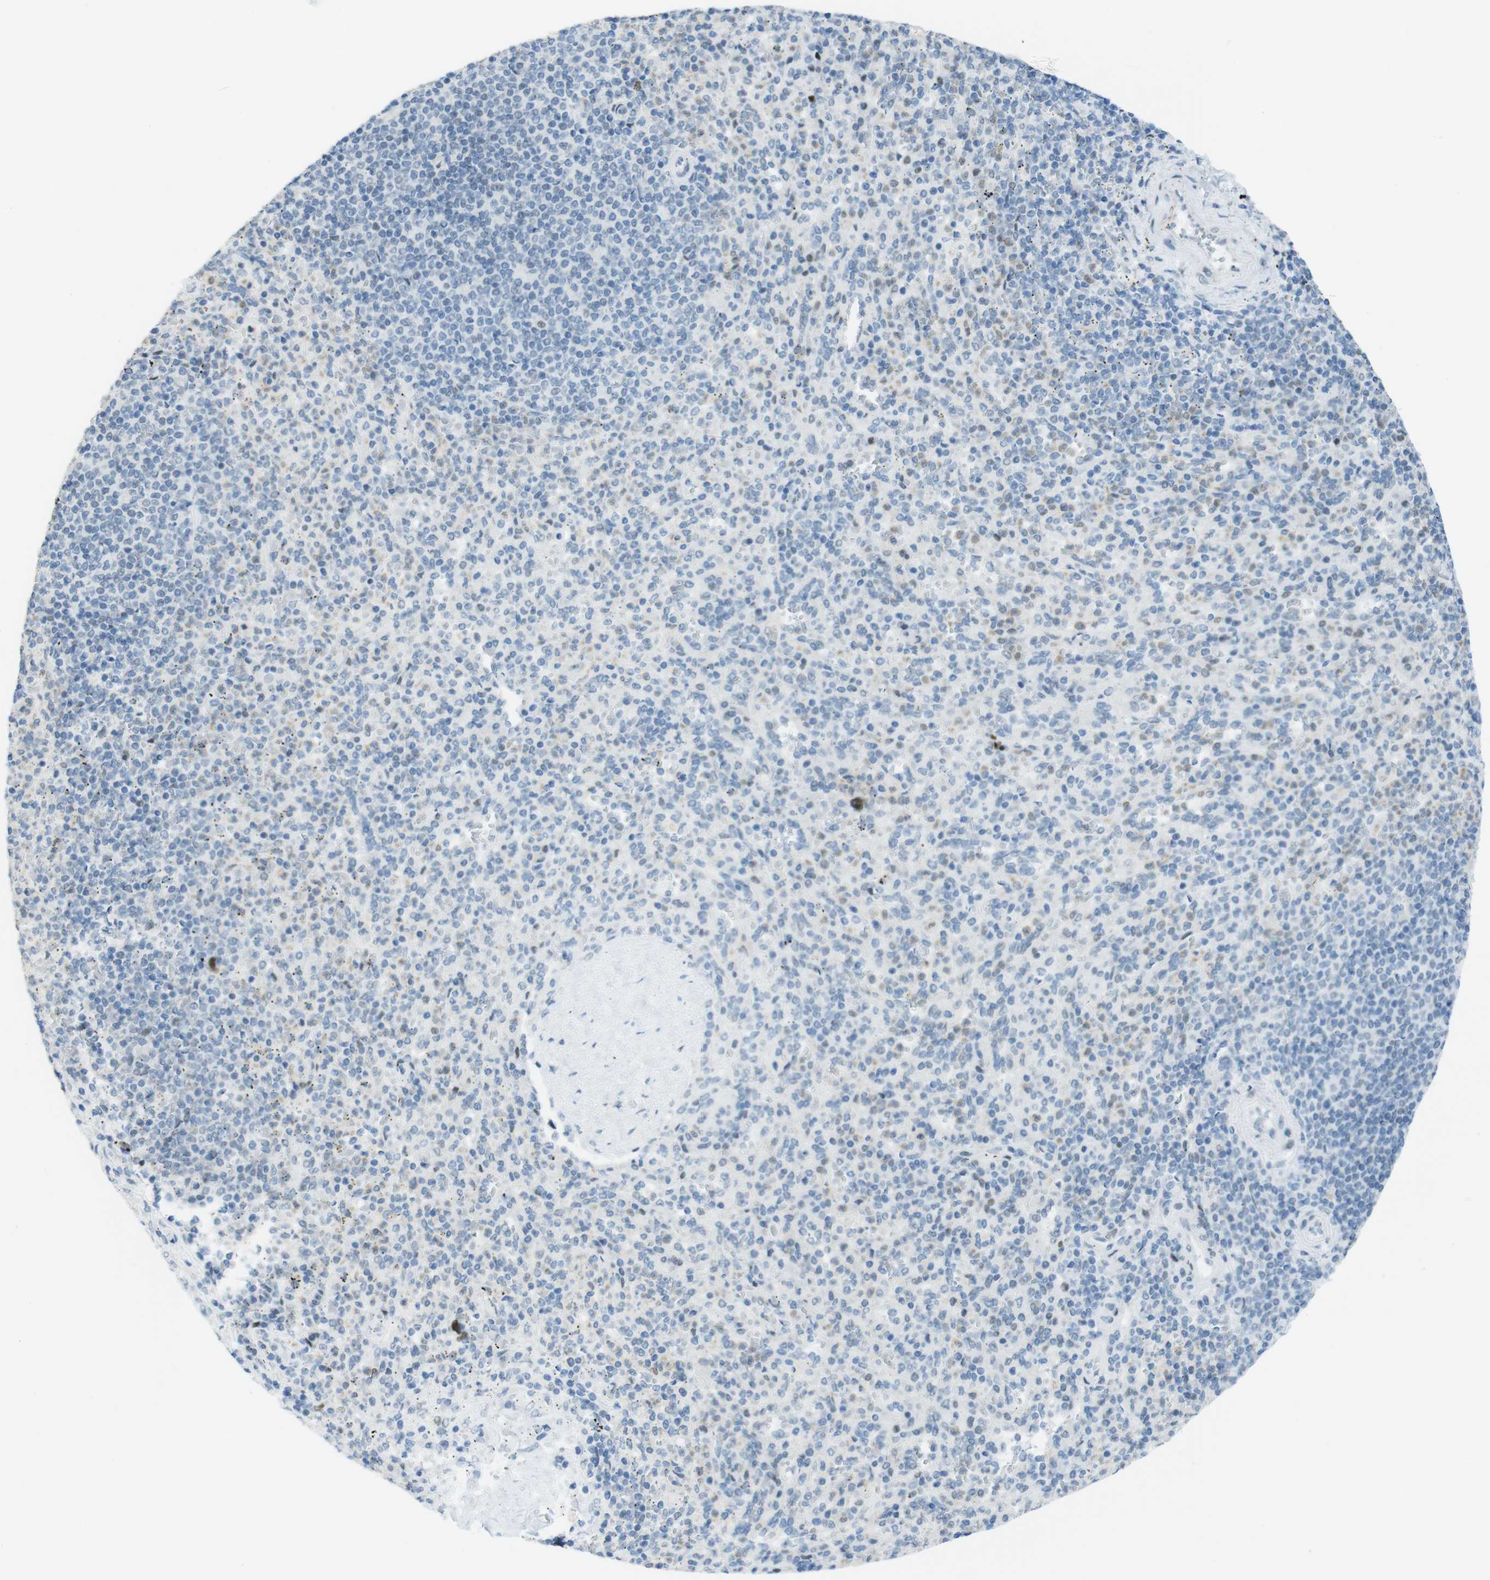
{"staining": {"intensity": "negative", "quantity": "none", "location": "none"}, "tissue": "spleen", "cell_type": "Cells in red pulp", "image_type": "normal", "snomed": [{"axis": "morphology", "description": "Normal tissue, NOS"}, {"axis": "topography", "description": "Spleen"}], "caption": "Unremarkable spleen was stained to show a protein in brown. There is no significant positivity in cells in red pulp.", "gene": "UBB", "patient": {"sex": "male", "age": 36}}